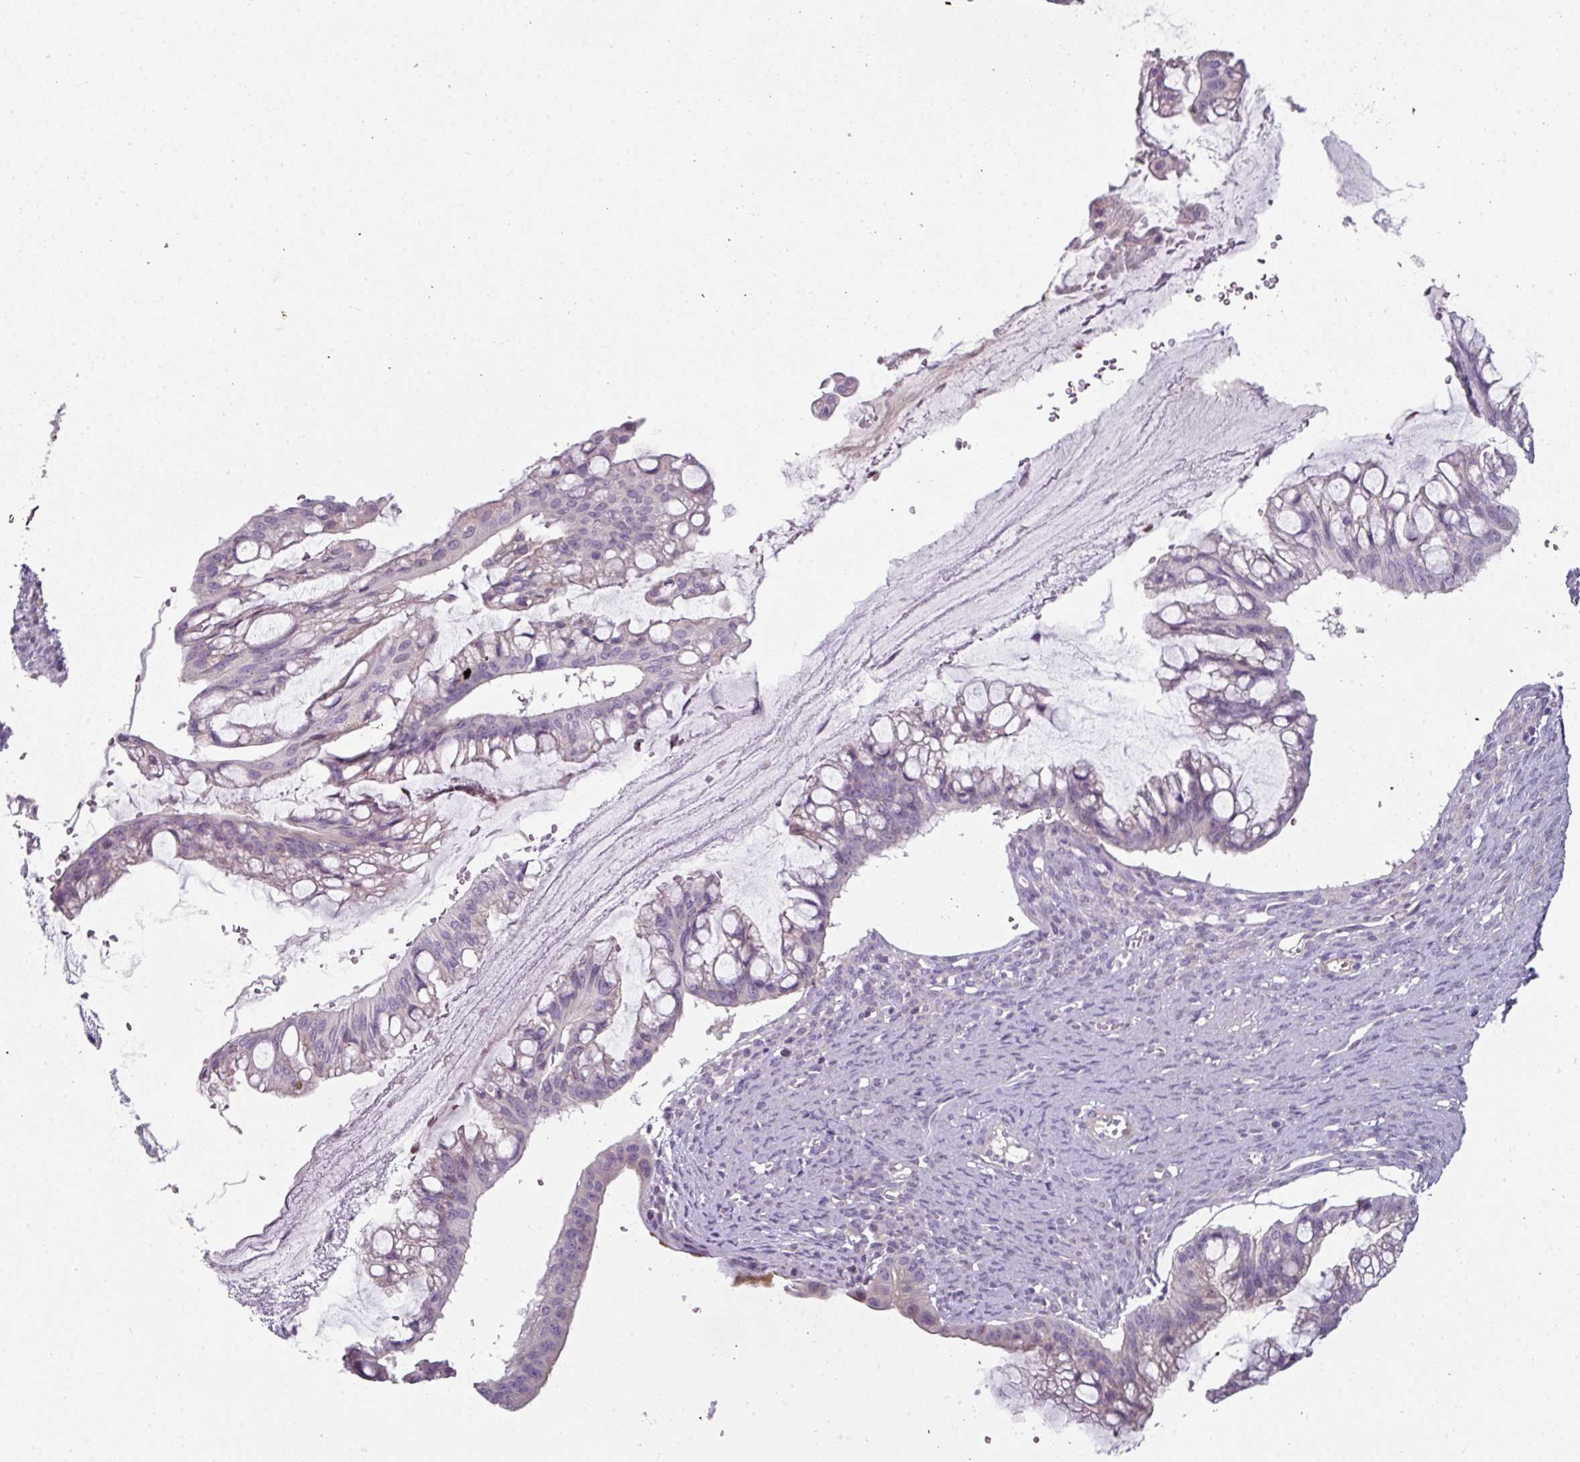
{"staining": {"intensity": "weak", "quantity": "<25%", "location": "cytoplasmic/membranous"}, "tissue": "ovarian cancer", "cell_type": "Tumor cells", "image_type": "cancer", "snomed": [{"axis": "morphology", "description": "Cystadenocarcinoma, mucinous, NOS"}, {"axis": "topography", "description": "Ovary"}], "caption": "This image is of ovarian cancer (mucinous cystadenocarcinoma) stained with immunohistochemistry to label a protein in brown with the nuclei are counter-stained blue. There is no positivity in tumor cells. (DAB immunohistochemistry (IHC) with hematoxylin counter stain).", "gene": "FHAD1", "patient": {"sex": "female", "age": 73}}